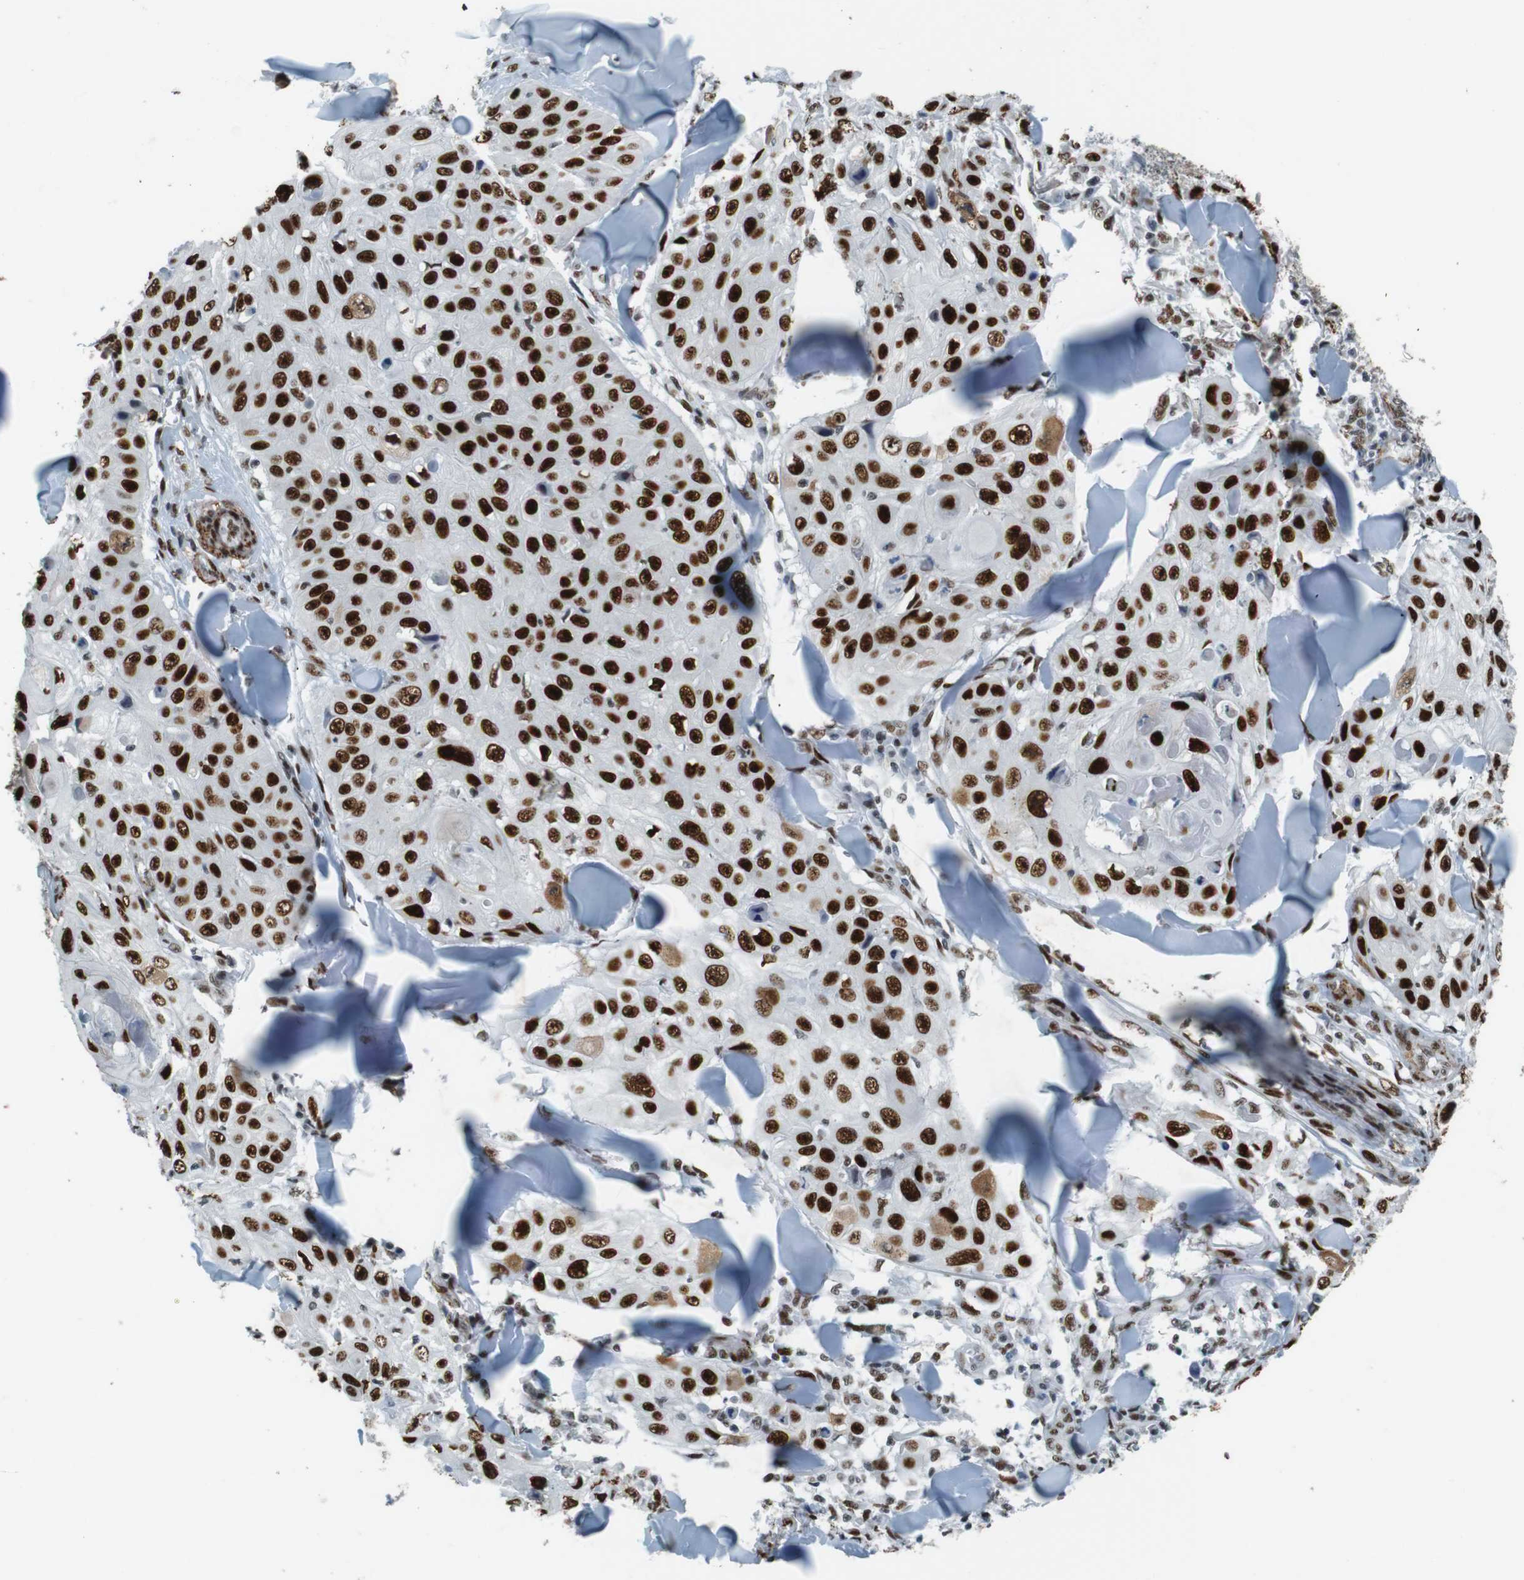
{"staining": {"intensity": "strong", "quantity": ">75%", "location": "nuclear"}, "tissue": "skin cancer", "cell_type": "Tumor cells", "image_type": "cancer", "snomed": [{"axis": "morphology", "description": "Squamous cell carcinoma, NOS"}, {"axis": "topography", "description": "Skin"}], "caption": "A high amount of strong nuclear staining is seen in approximately >75% of tumor cells in skin squamous cell carcinoma tissue. Using DAB (brown) and hematoxylin (blue) stains, captured at high magnification using brightfield microscopy.", "gene": "HEXIM1", "patient": {"sex": "male", "age": 86}}